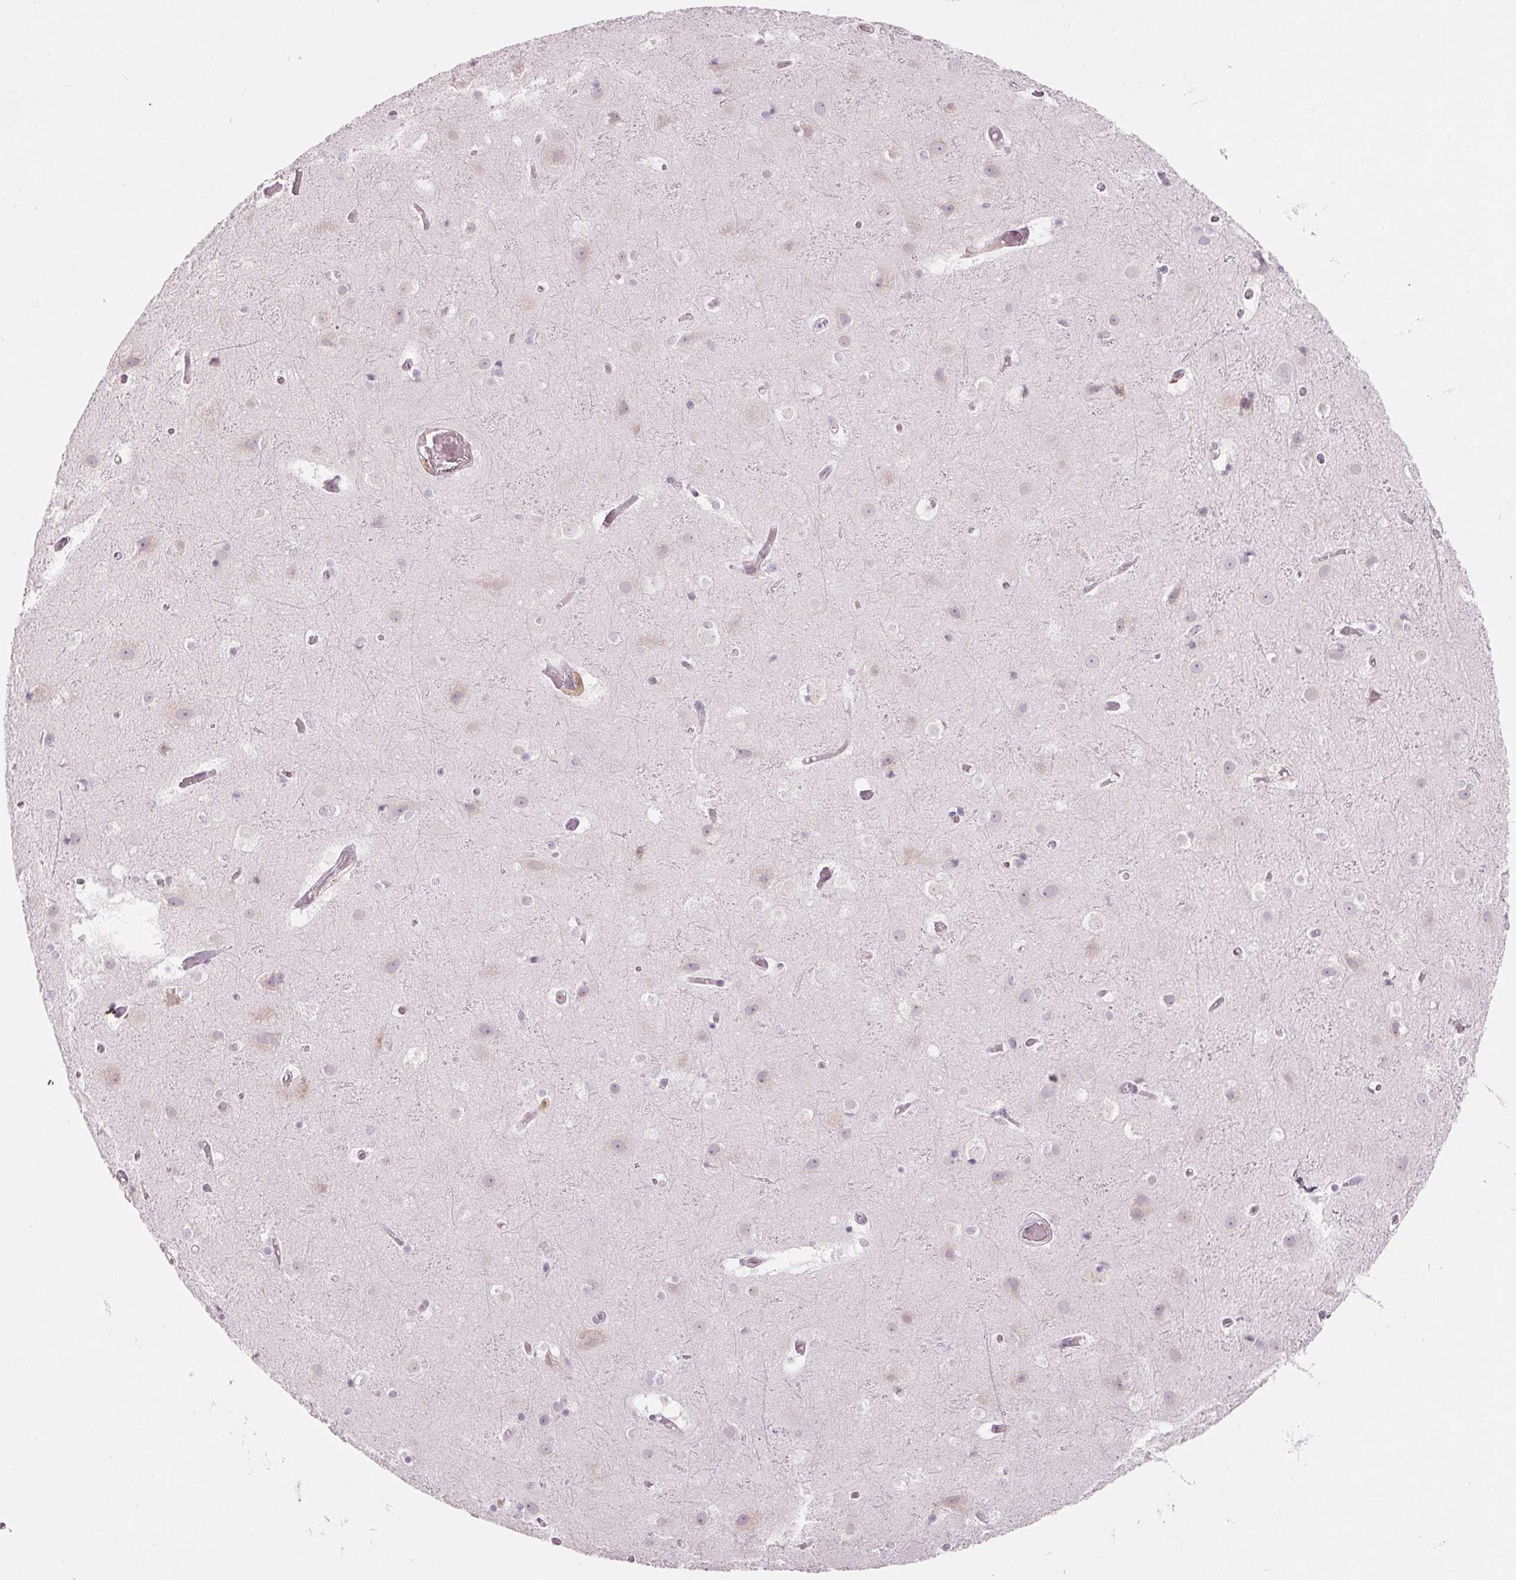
{"staining": {"intensity": "negative", "quantity": "none", "location": "none"}, "tissue": "cerebral cortex", "cell_type": "Endothelial cells", "image_type": "normal", "snomed": [{"axis": "morphology", "description": "Normal tissue, NOS"}, {"axis": "topography", "description": "Cerebral cortex"}], "caption": "Human cerebral cortex stained for a protein using immunohistochemistry (IHC) reveals no expression in endothelial cells.", "gene": "GNMT", "patient": {"sex": "female", "age": 52}}